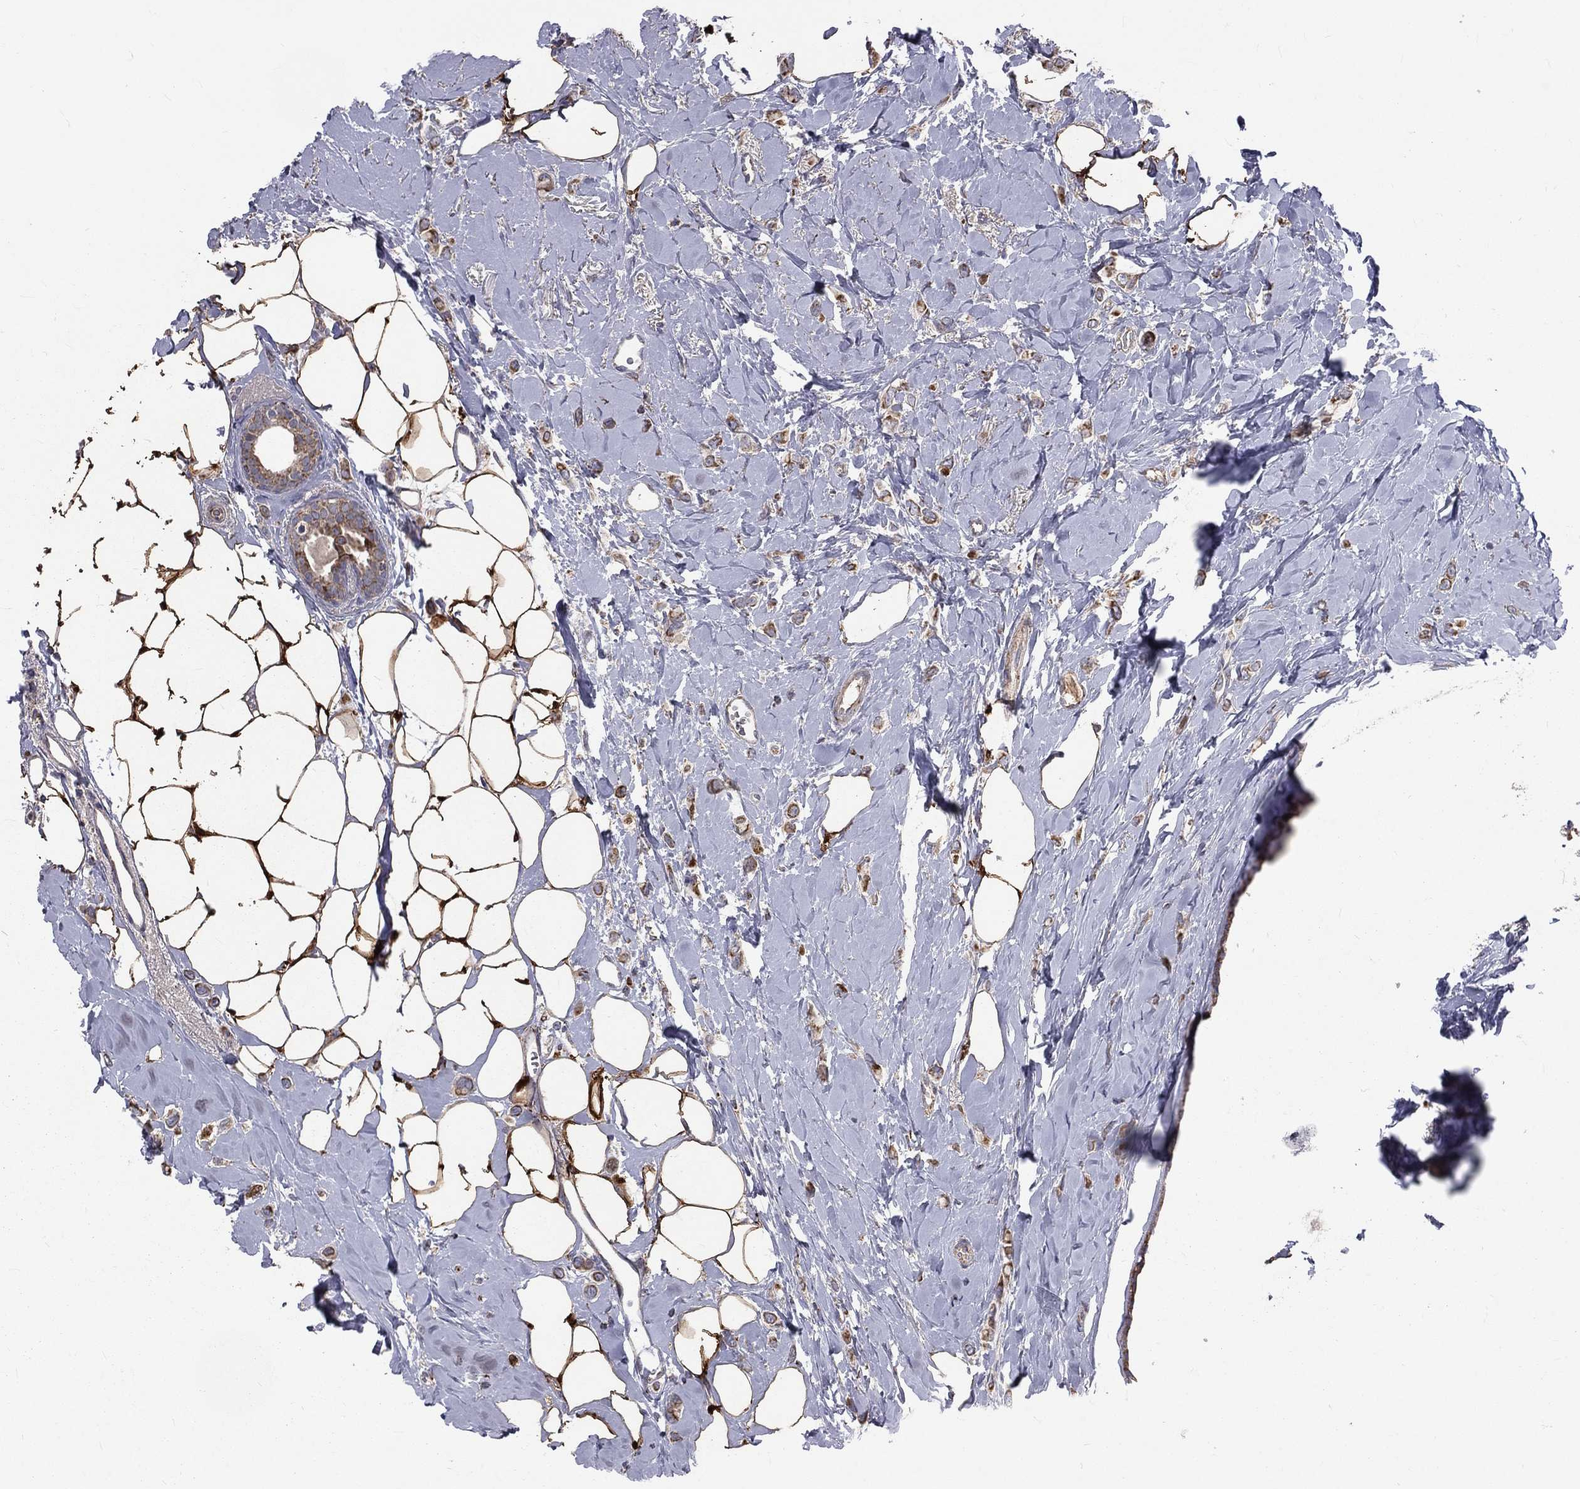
{"staining": {"intensity": "moderate", "quantity": ">75%", "location": "cytoplasmic/membranous"}, "tissue": "breast cancer", "cell_type": "Tumor cells", "image_type": "cancer", "snomed": [{"axis": "morphology", "description": "Lobular carcinoma"}, {"axis": "topography", "description": "Breast"}], "caption": "A micrograph of human breast lobular carcinoma stained for a protein exhibits moderate cytoplasmic/membranous brown staining in tumor cells.", "gene": "GPD1", "patient": {"sex": "female", "age": 66}}